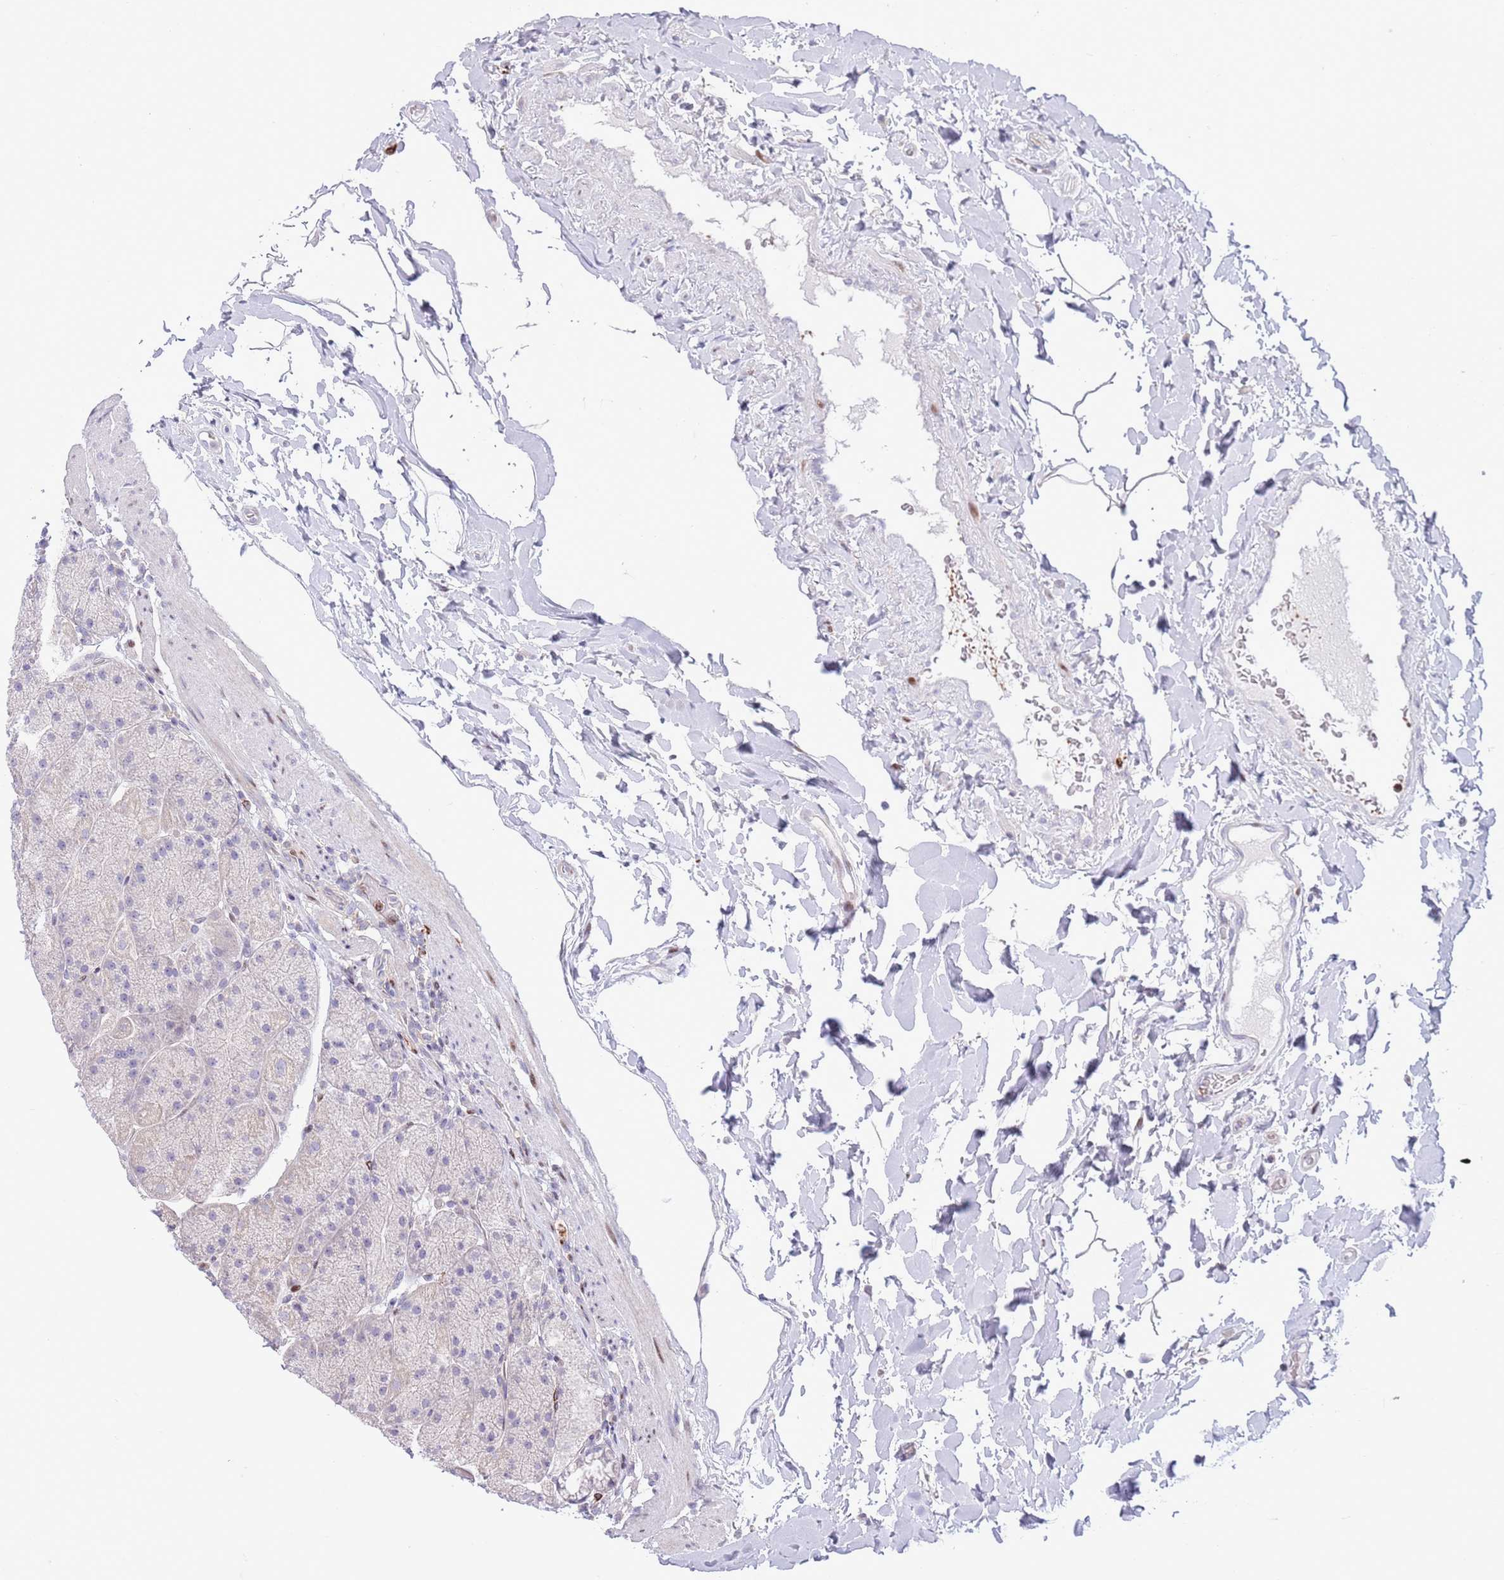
{"staining": {"intensity": "negative", "quantity": "none", "location": "none"}, "tissue": "stomach", "cell_type": "Glandular cells", "image_type": "normal", "snomed": [{"axis": "morphology", "description": "Normal tissue, NOS"}, {"axis": "topography", "description": "Stomach, upper"}, {"axis": "topography", "description": "Stomach, lower"}], "caption": "An immunohistochemistry photomicrograph of benign stomach is shown. There is no staining in glandular cells of stomach.", "gene": "ANO8", "patient": {"sex": "male", "age": 67}}